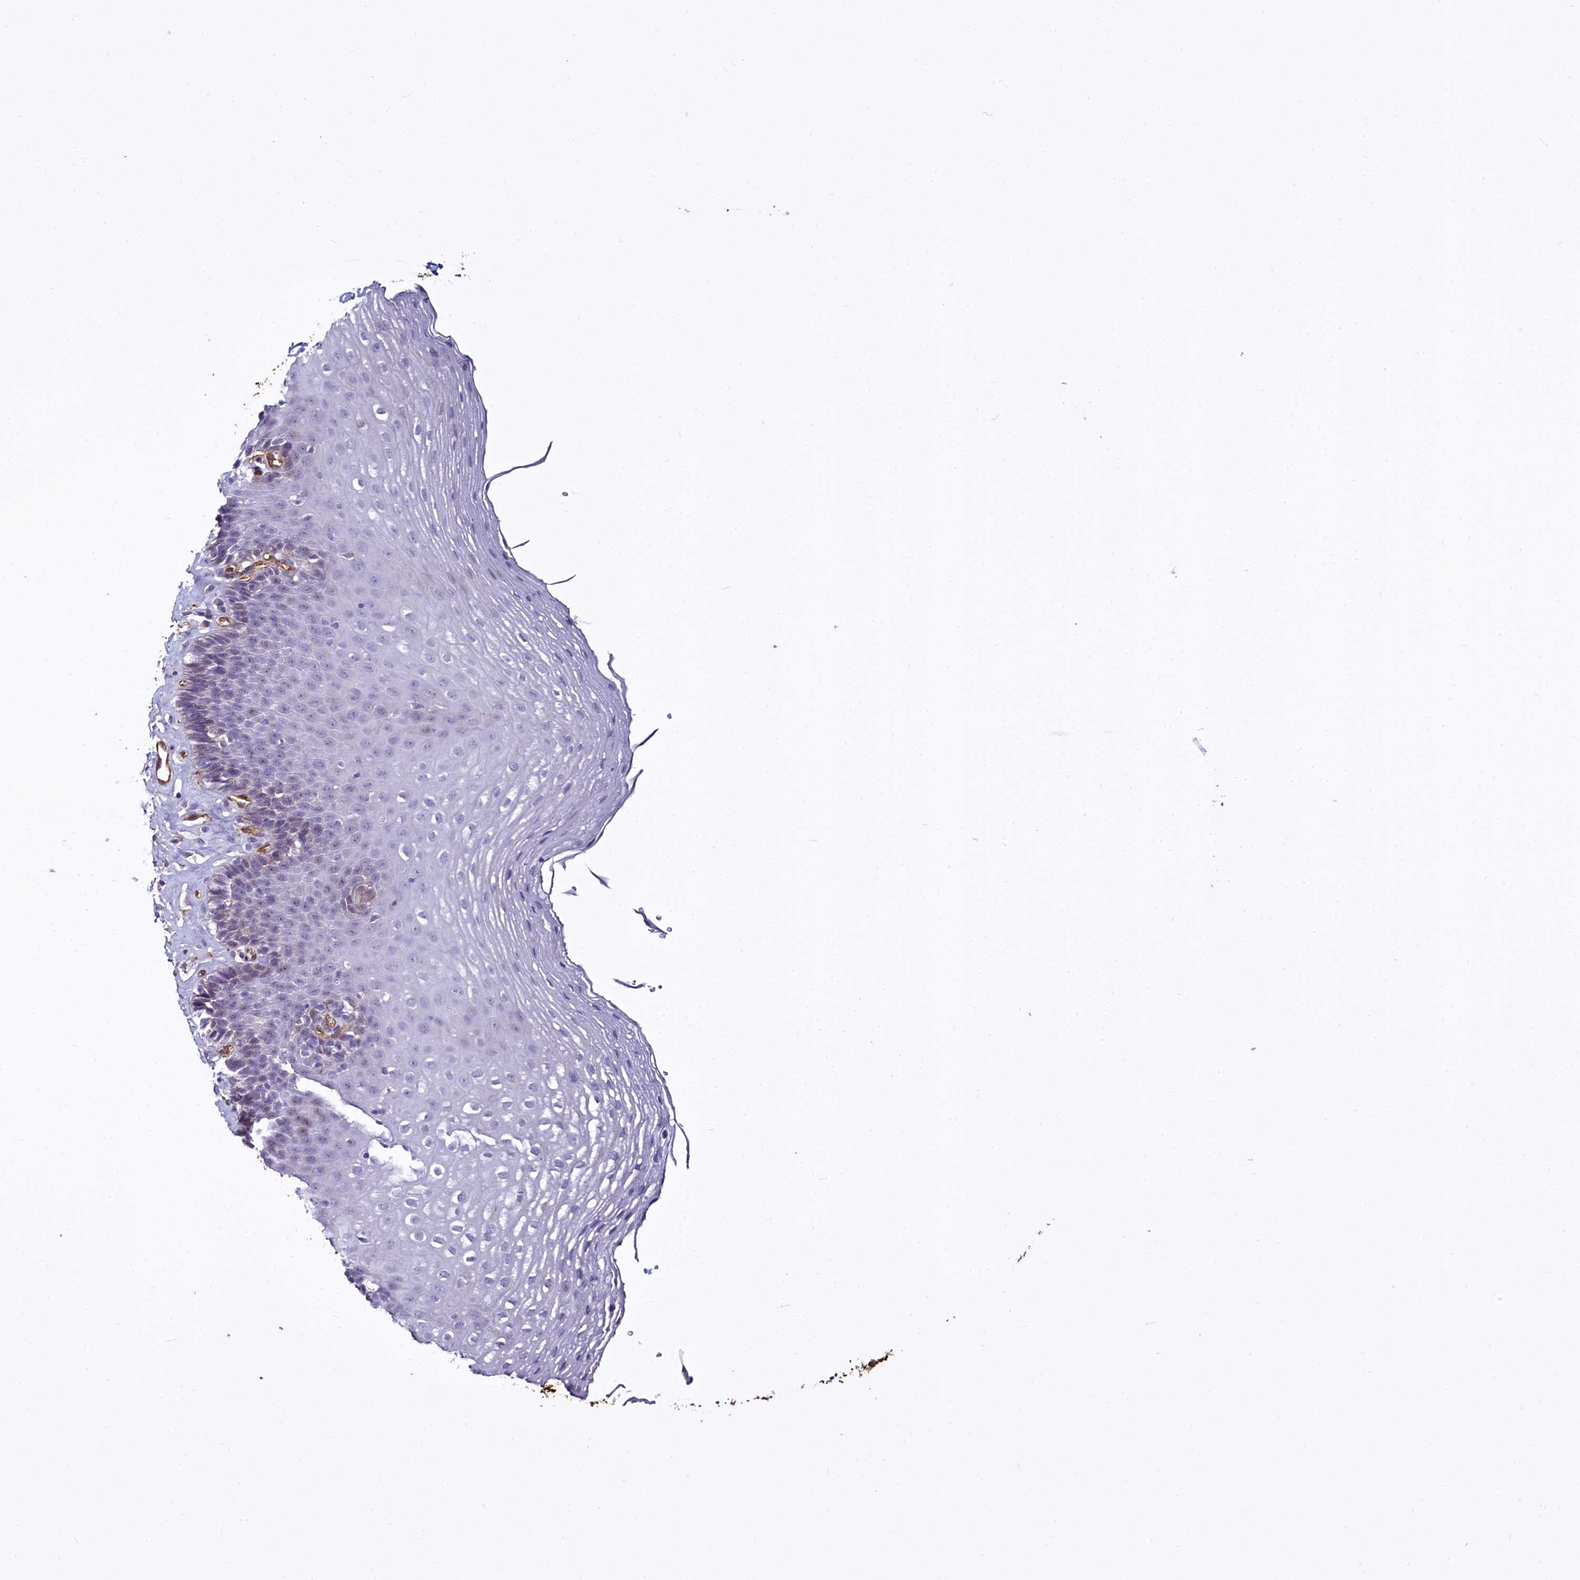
{"staining": {"intensity": "weak", "quantity": "<25%", "location": "cytoplasmic/membranous"}, "tissue": "esophagus", "cell_type": "Squamous epithelial cells", "image_type": "normal", "snomed": [{"axis": "morphology", "description": "Normal tissue, NOS"}, {"axis": "topography", "description": "Esophagus"}], "caption": "An IHC image of unremarkable esophagus is shown. There is no staining in squamous epithelial cells of esophagus.", "gene": "STXBP1", "patient": {"sex": "female", "age": 66}}